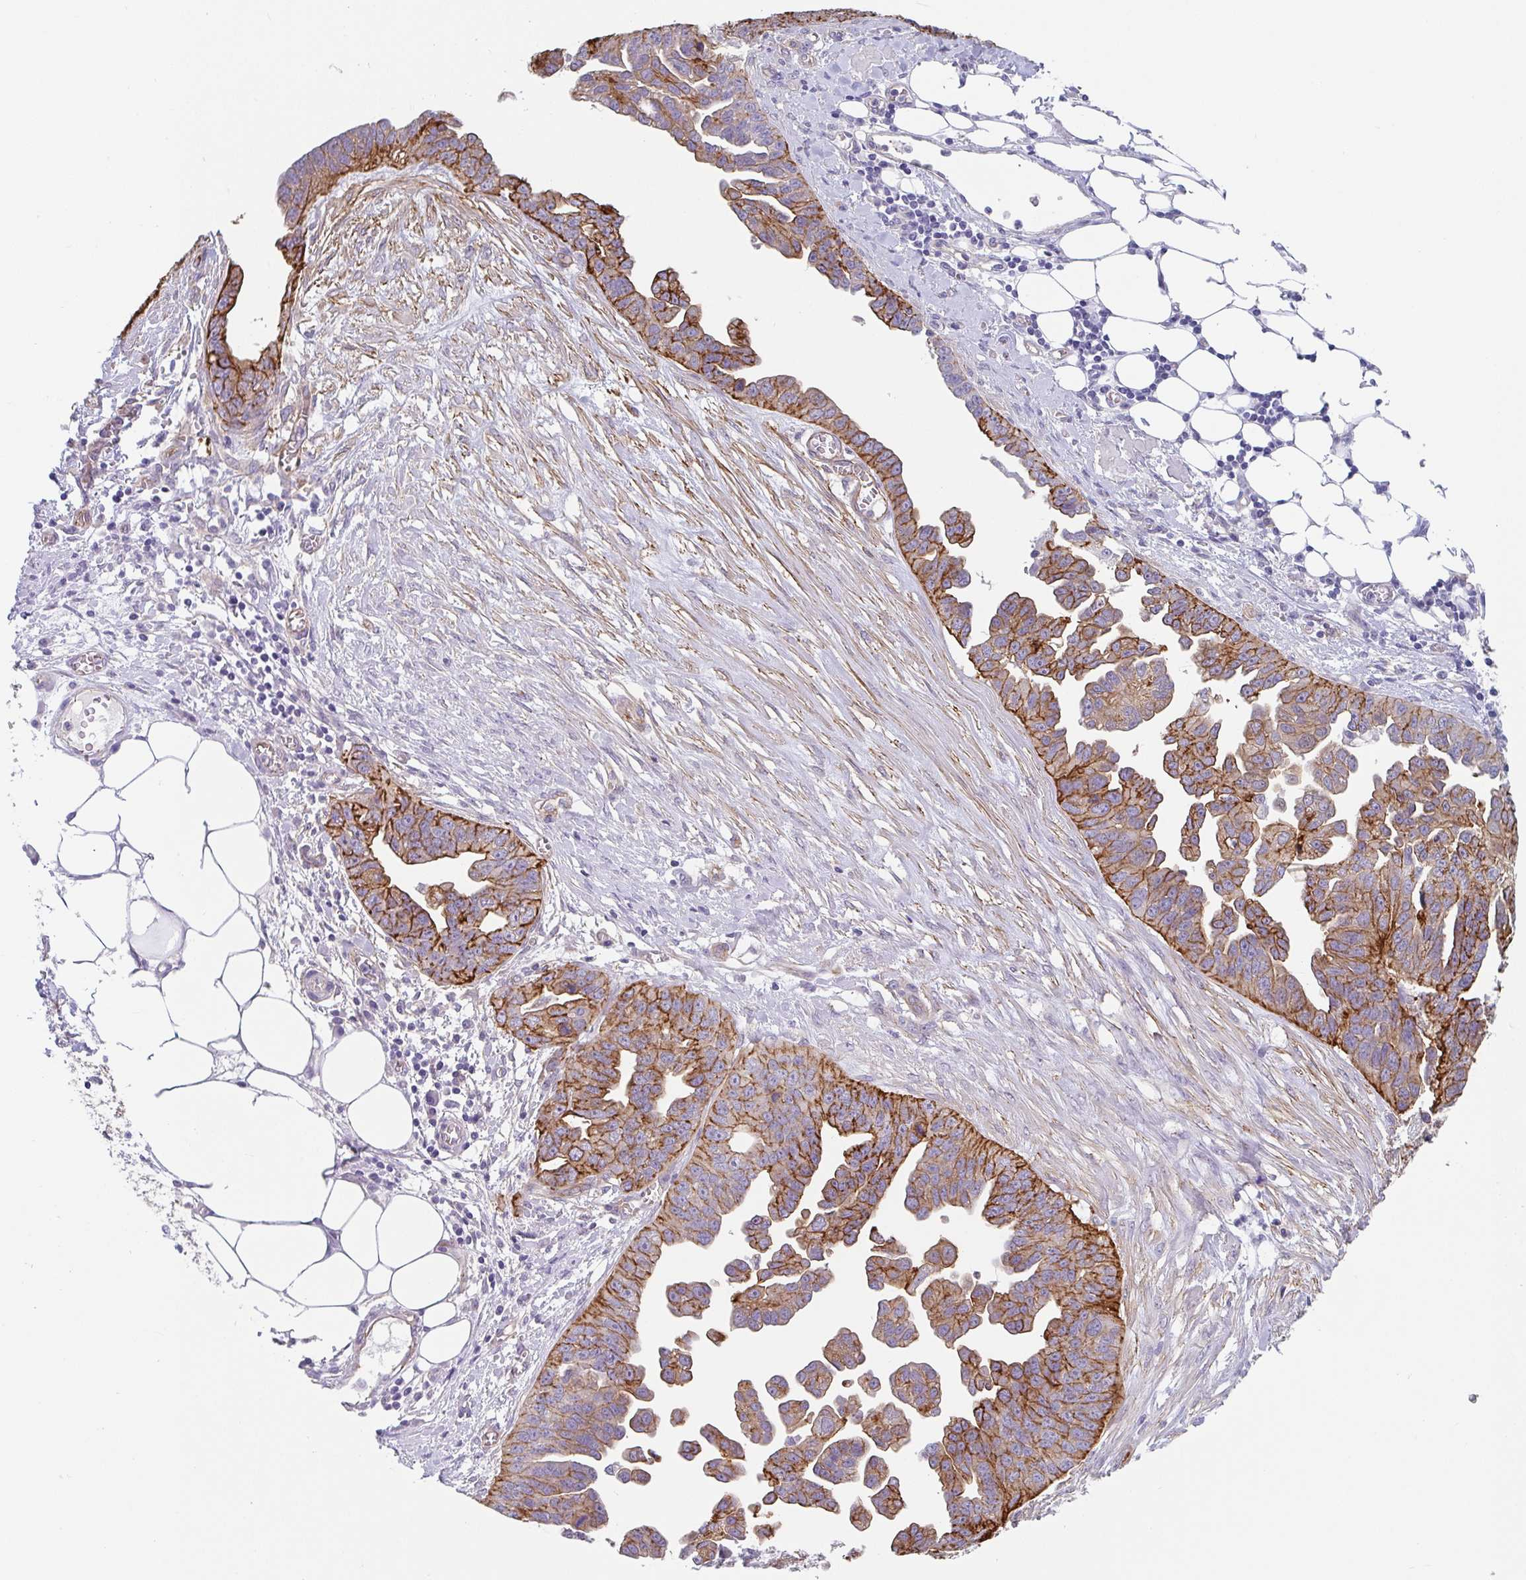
{"staining": {"intensity": "moderate", "quantity": ">75%", "location": "cytoplasmic/membranous"}, "tissue": "ovarian cancer", "cell_type": "Tumor cells", "image_type": "cancer", "snomed": [{"axis": "morphology", "description": "Cystadenocarcinoma, serous, NOS"}, {"axis": "topography", "description": "Ovary"}], "caption": "Immunohistochemistry (DAB) staining of ovarian cancer demonstrates moderate cytoplasmic/membranous protein staining in about >75% of tumor cells. (DAB (3,3'-diaminobenzidine) IHC with brightfield microscopy, high magnification).", "gene": "DBN1", "patient": {"sex": "female", "age": 75}}